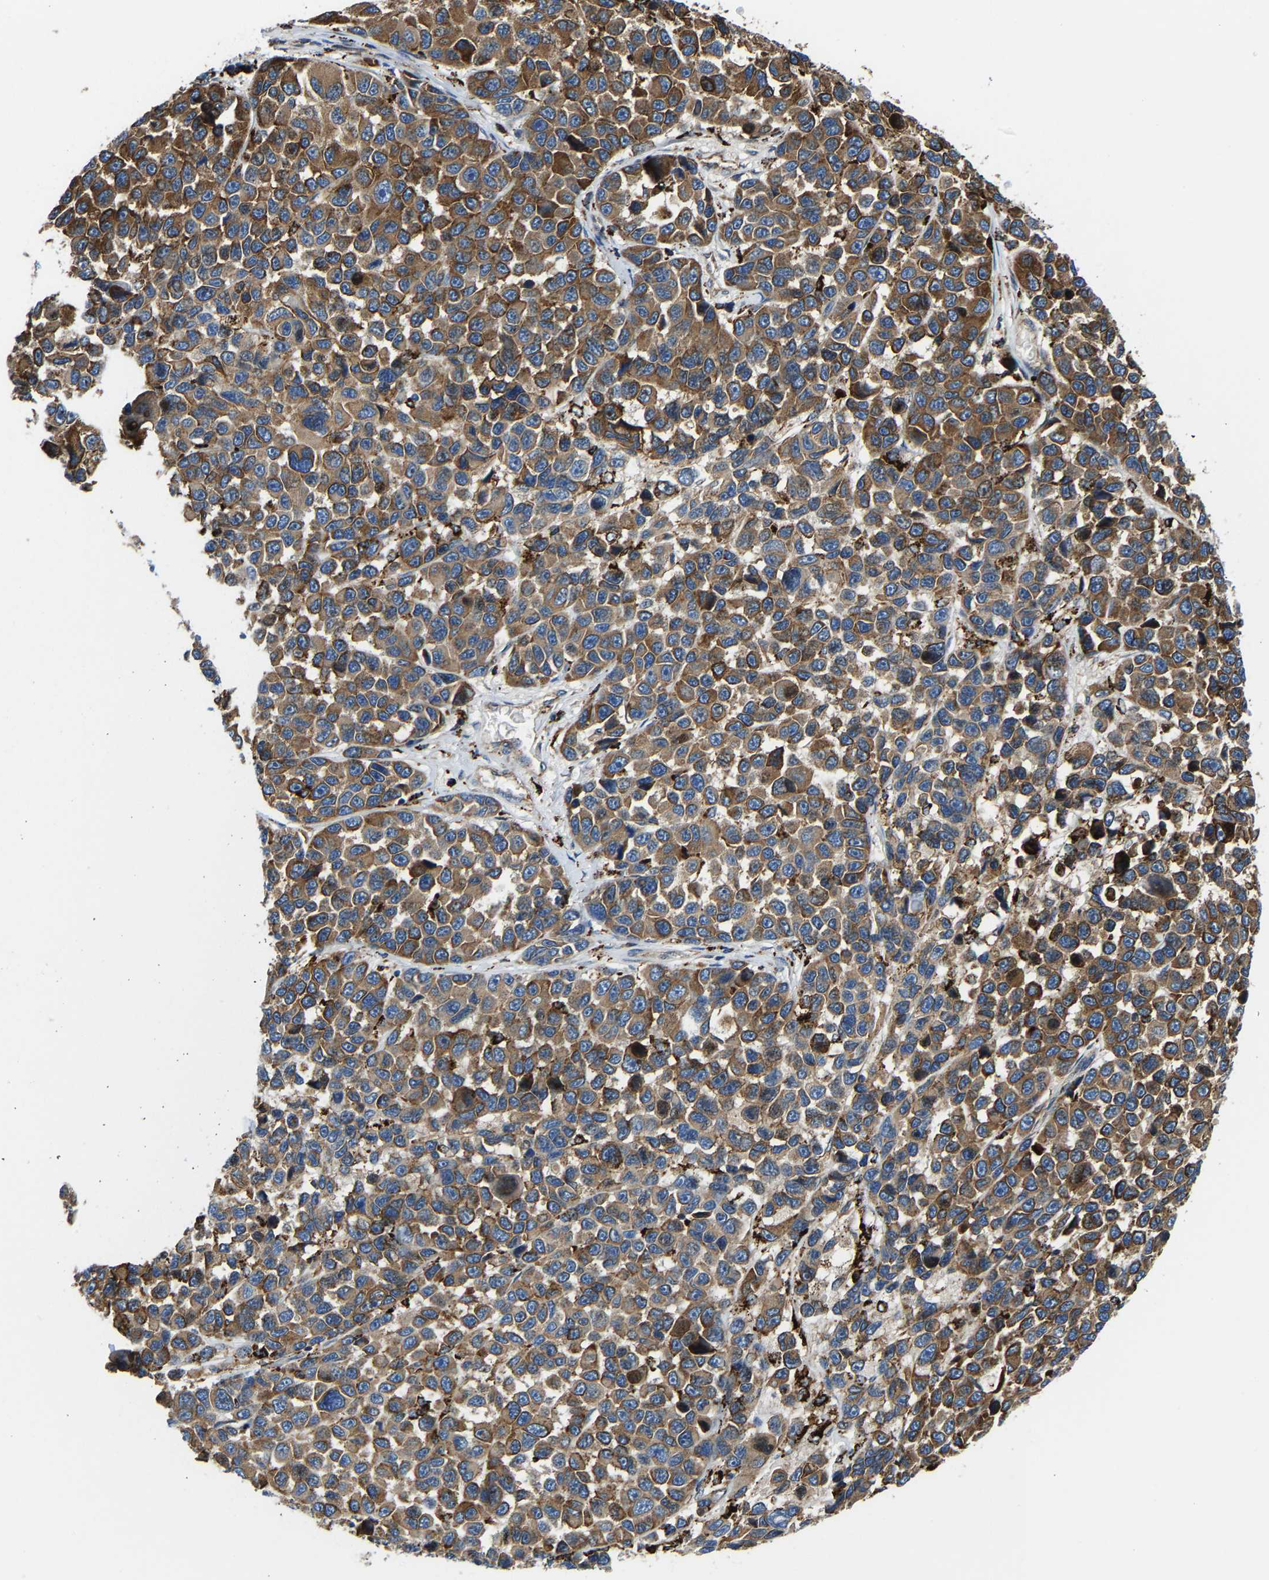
{"staining": {"intensity": "moderate", "quantity": ">75%", "location": "cytoplasmic/membranous"}, "tissue": "melanoma", "cell_type": "Tumor cells", "image_type": "cancer", "snomed": [{"axis": "morphology", "description": "Malignant melanoma, NOS"}, {"axis": "topography", "description": "Skin"}], "caption": "The histopathology image displays immunohistochemical staining of malignant melanoma. There is moderate cytoplasmic/membranous positivity is identified in about >75% of tumor cells. The staining was performed using DAB, with brown indicating positive protein expression. Nuclei are stained blue with hematoxylin.", "gene": "DPP7", "patient": {"sex": "male", "age": 53}}